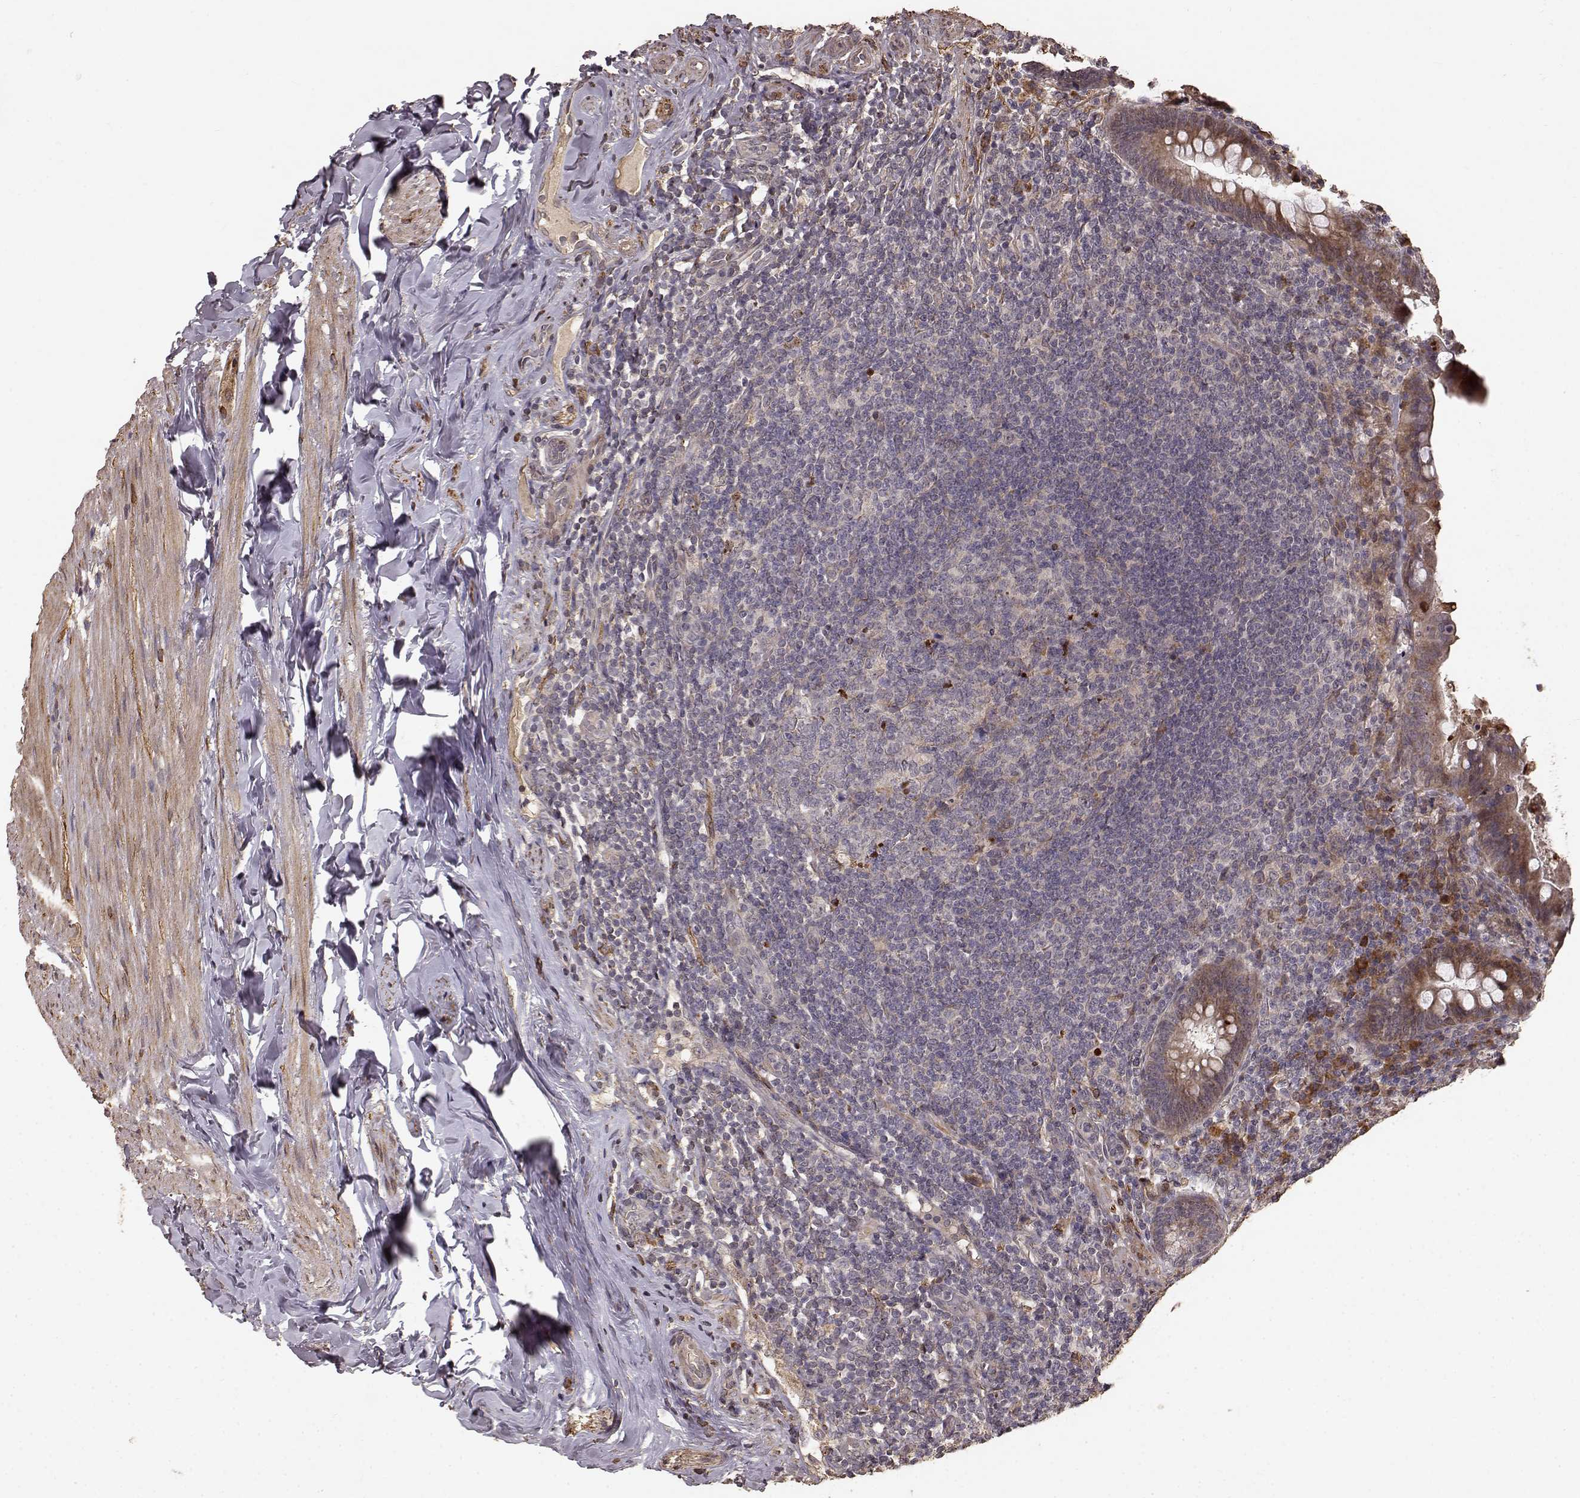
{"staining": {"intensity": "strong", "quantity": ">75%", "location": "cytoplasmic/membranous"}, "tissue": "appendix", "cell_type": "Glandular cells", "image_type": "normal", "snomed": [{"axis": "morphology", "description": "Normal tissue, NOS"}, {"axis": "topography", "description": "Appendix"}], "caption": "Benign appendix was stained to show a protein in brown. There is high levels of strong cytoplasmic/membranous expression in about >75% of glandular cells. (Stains: DAB in brown, nuclei in blue, Microscopy: brightfield microscopy at high magnification).", "gene": "USP15", "patient": {"sex": "male", "age": 47}}